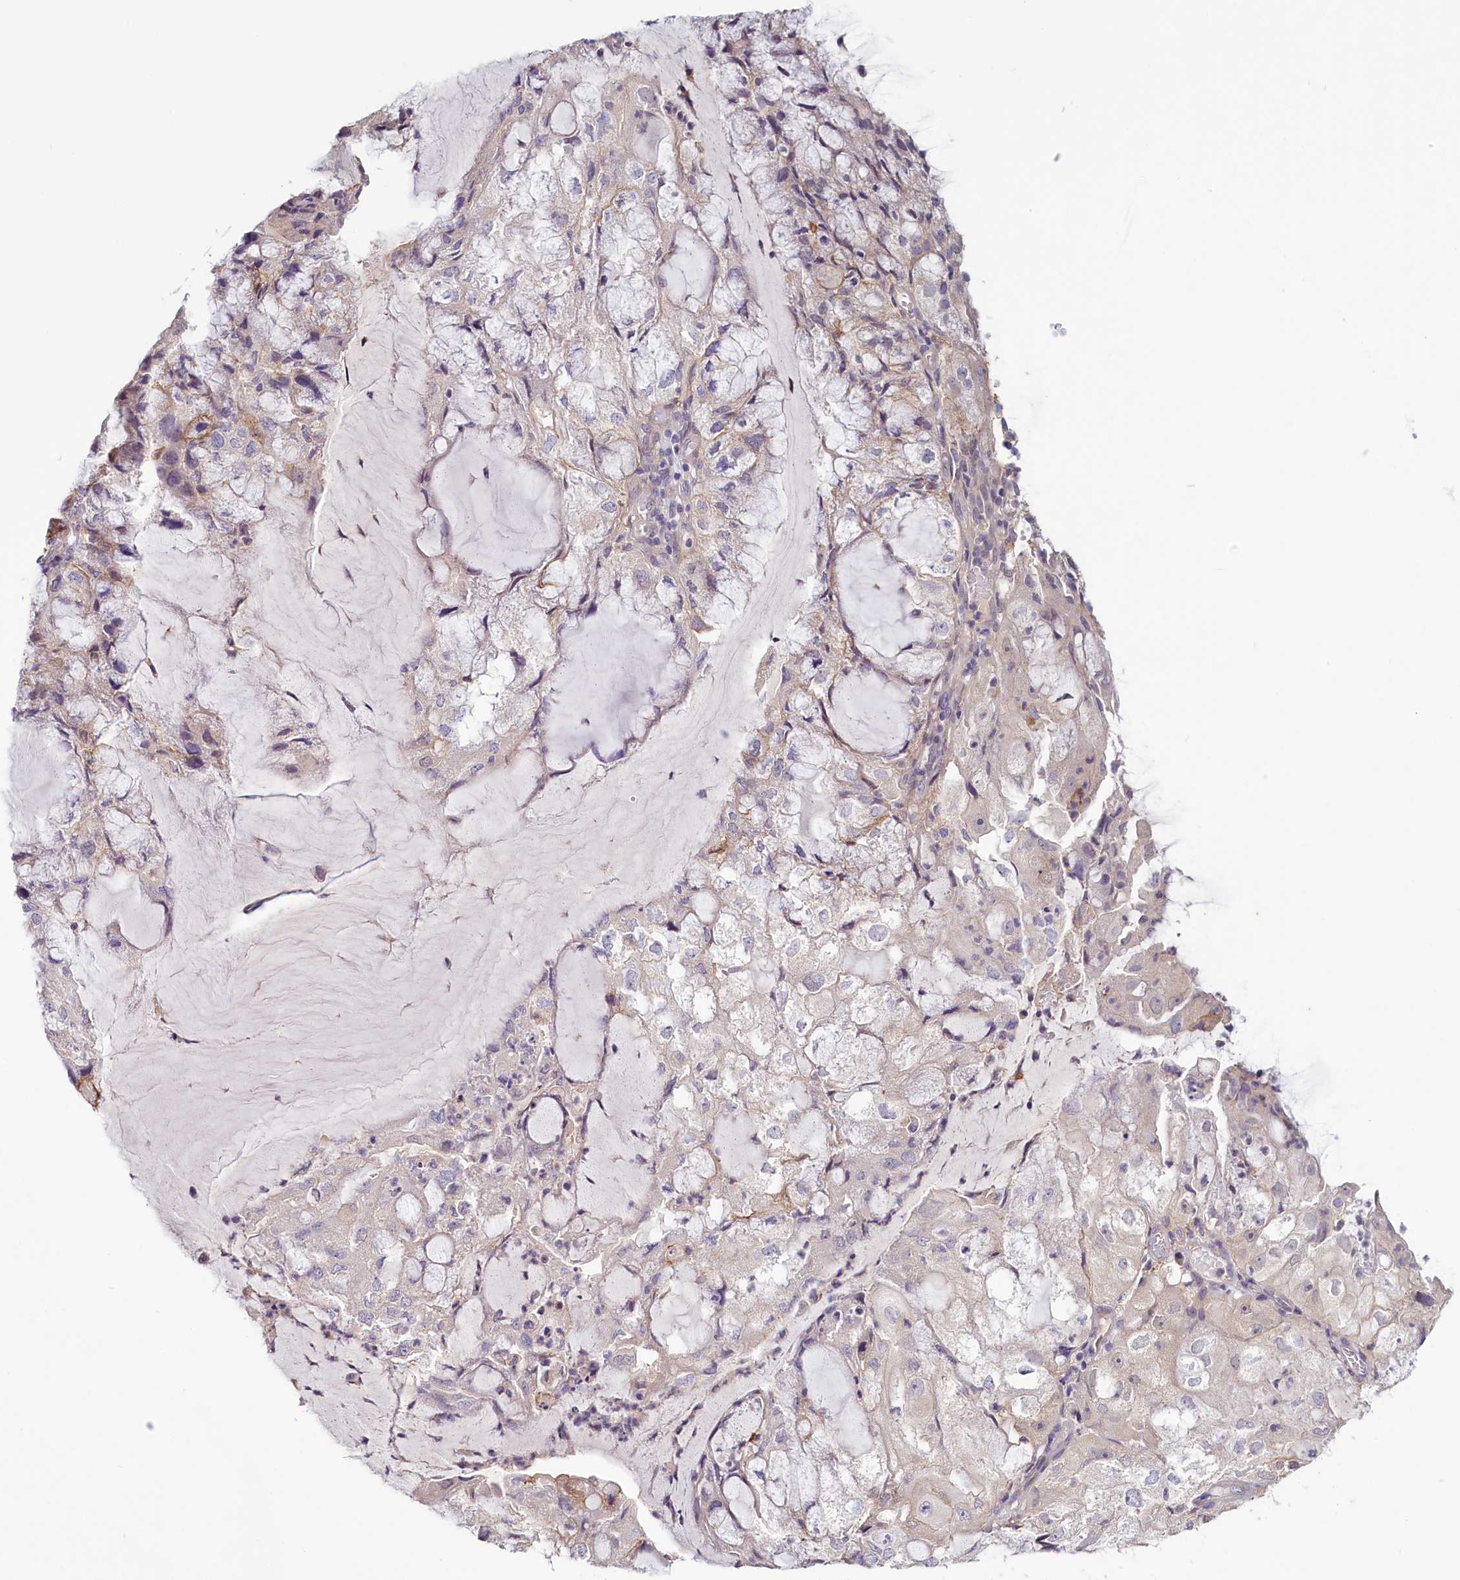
{"staining": {"intensity": "strong", "quantity": "<25%", "location": "cytoplasmic/membranous"}, "tissue": "endometrial cancer", "cell_type": "Tumor cells", "image_type": "cancer", "snomed": [{"axis": "morphology", "description": "Adenocarcinoma, NOS"}, {"axis": "topography", "description": "Endometrium"}], "caption": "Protein analysis of endometrial cancer (adenocarcinoma) tissue demonstrates strong cytoplasmic/membranous staining in approximately <25% of tumor cells.", "gene": "PDE6D", "patient": {"sex": "female", "age": 81}}